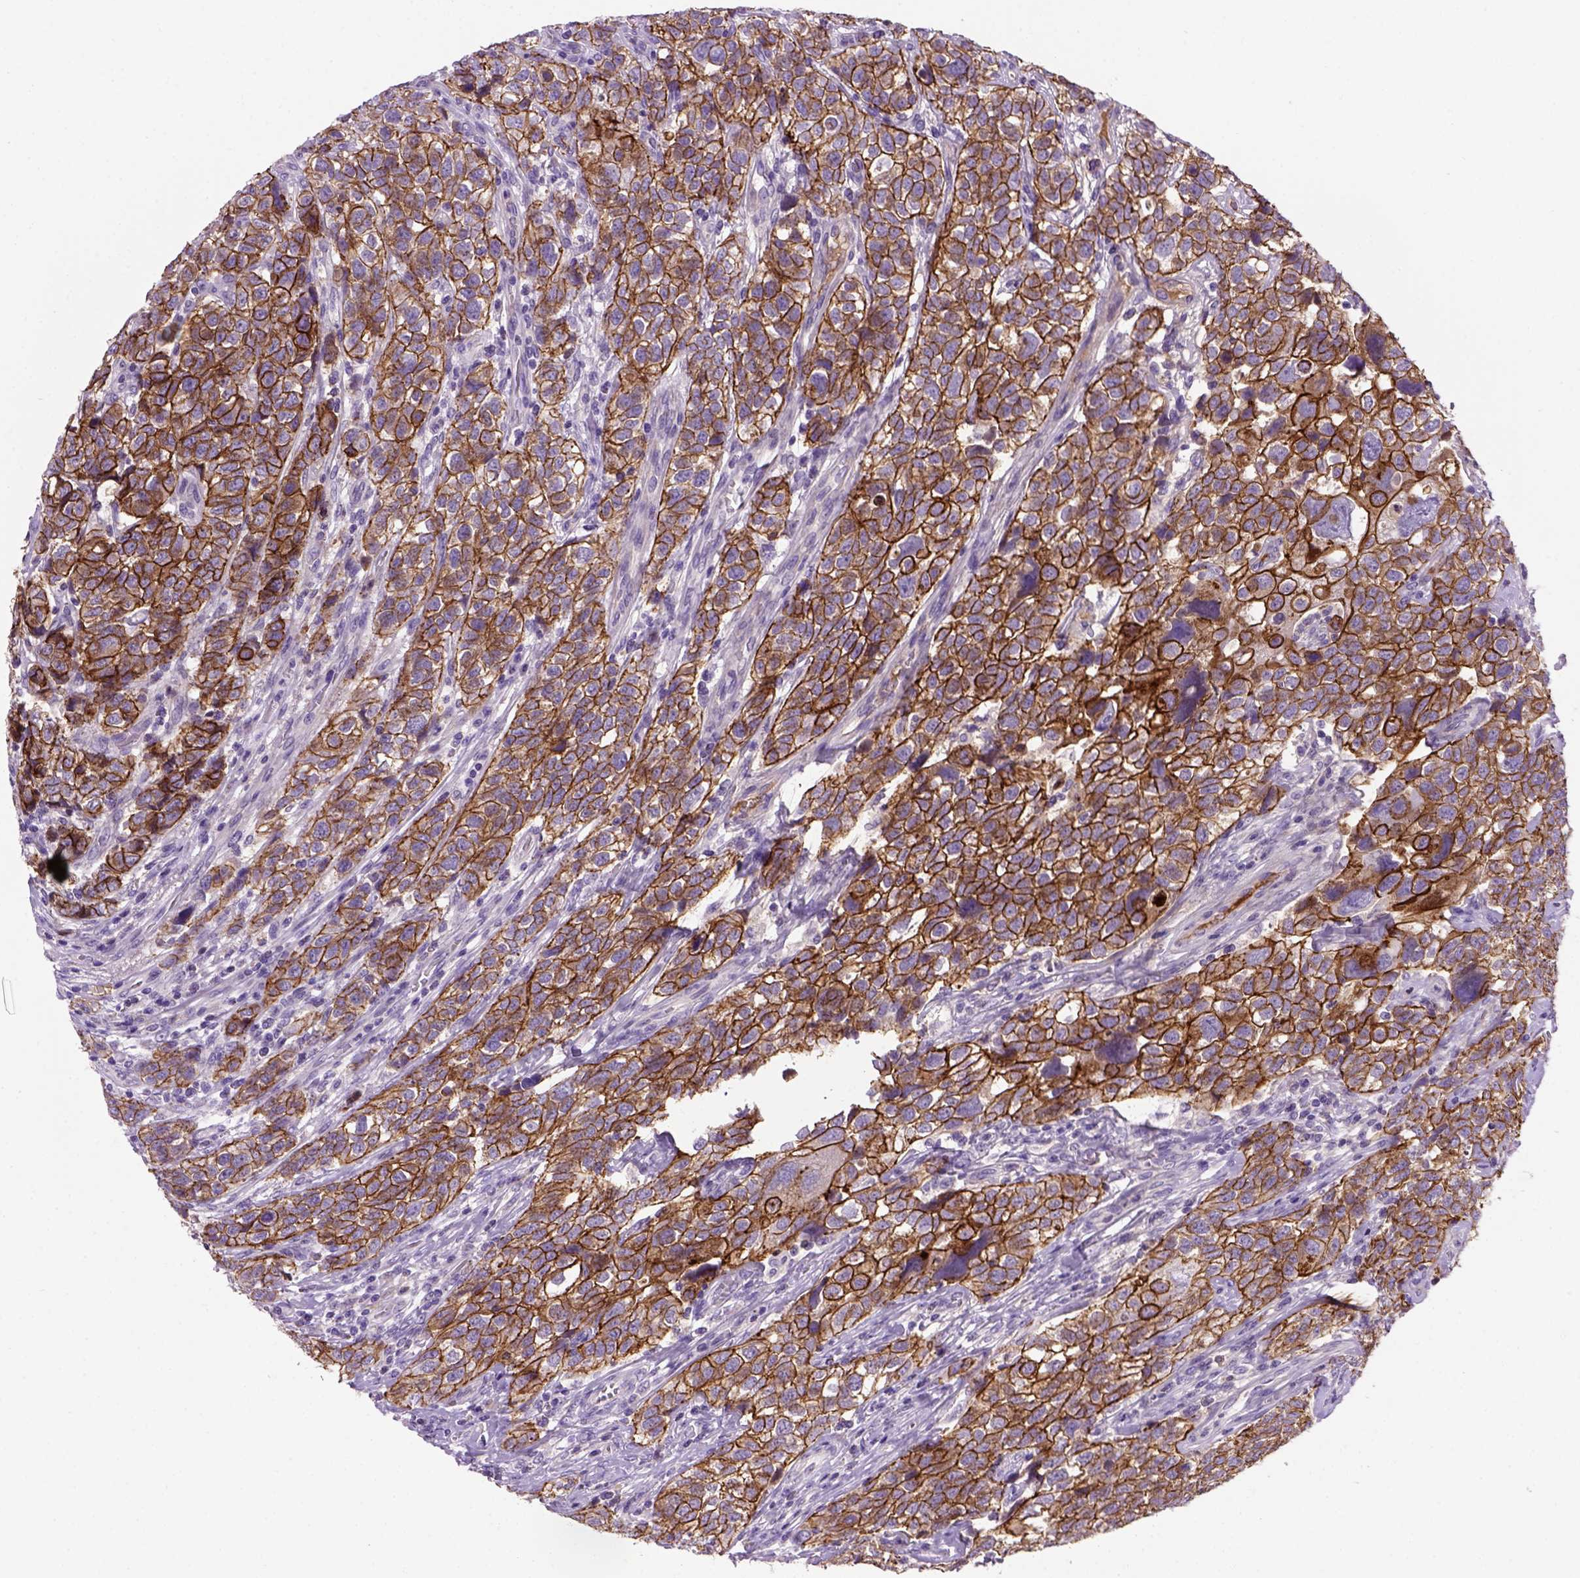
{"staining": {"intensity": "strong", "quantity": ">75%", "location": "cytoplasmic/membranous"}, "tissue": "urothelial cancer", "cell_type": "Tumor cells", "image_type": "cancer", "snomed": [{"axis": "morphology", "description": "Urothelial carcinoma, High grade"}, {"axis": "topography", "description": "Urinary bladder"}], "caption": "Immunohistochemical staining of urothelial cancer reveals high levels of strong cytoplasmic/membranous protein expression in about >75% of tumor cells.", "gene": "CDH1", "patient": {"sex": "female", "age": 58}}